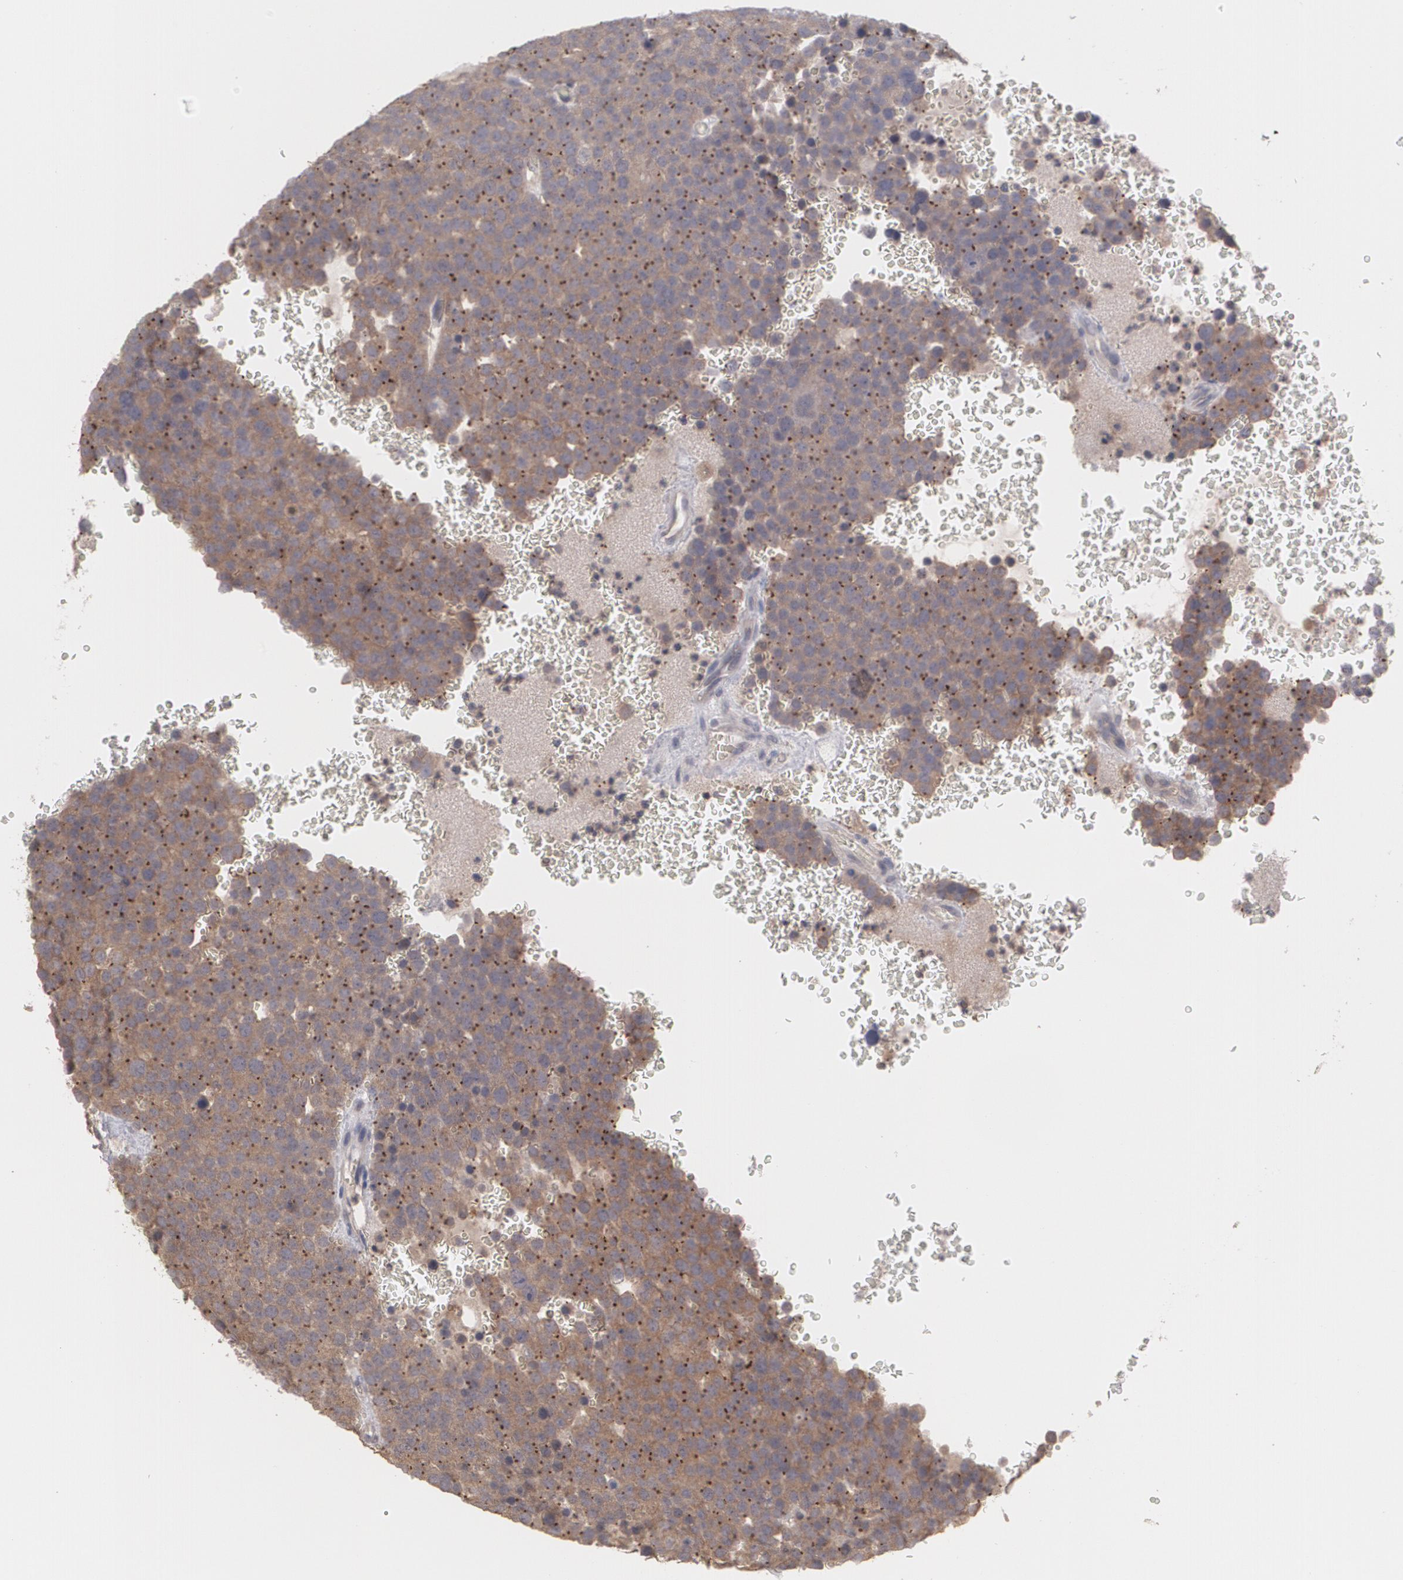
{"staining": {"intensity": "moderate", "quantity": ">75%", "location": "cytoplasmic/membranous"}, "tissue": "testis cancer", "cell_type": "Tumor cells", "image_type": "cancer", "snomed": [{"axis": "morphology", "description": "Seminoma, NOS"}, {"axis": "topography", "description": "Testis"}], "caption": "Immunohistochemistry (IHC) of human testis cancer (seminoma) demonstrates medium levels of moderate cytoplasmic/membranous expression in approximately >75% of tumor cells.", "gene": "ARF6", "patient": {"sex": "male", "age": 71}}